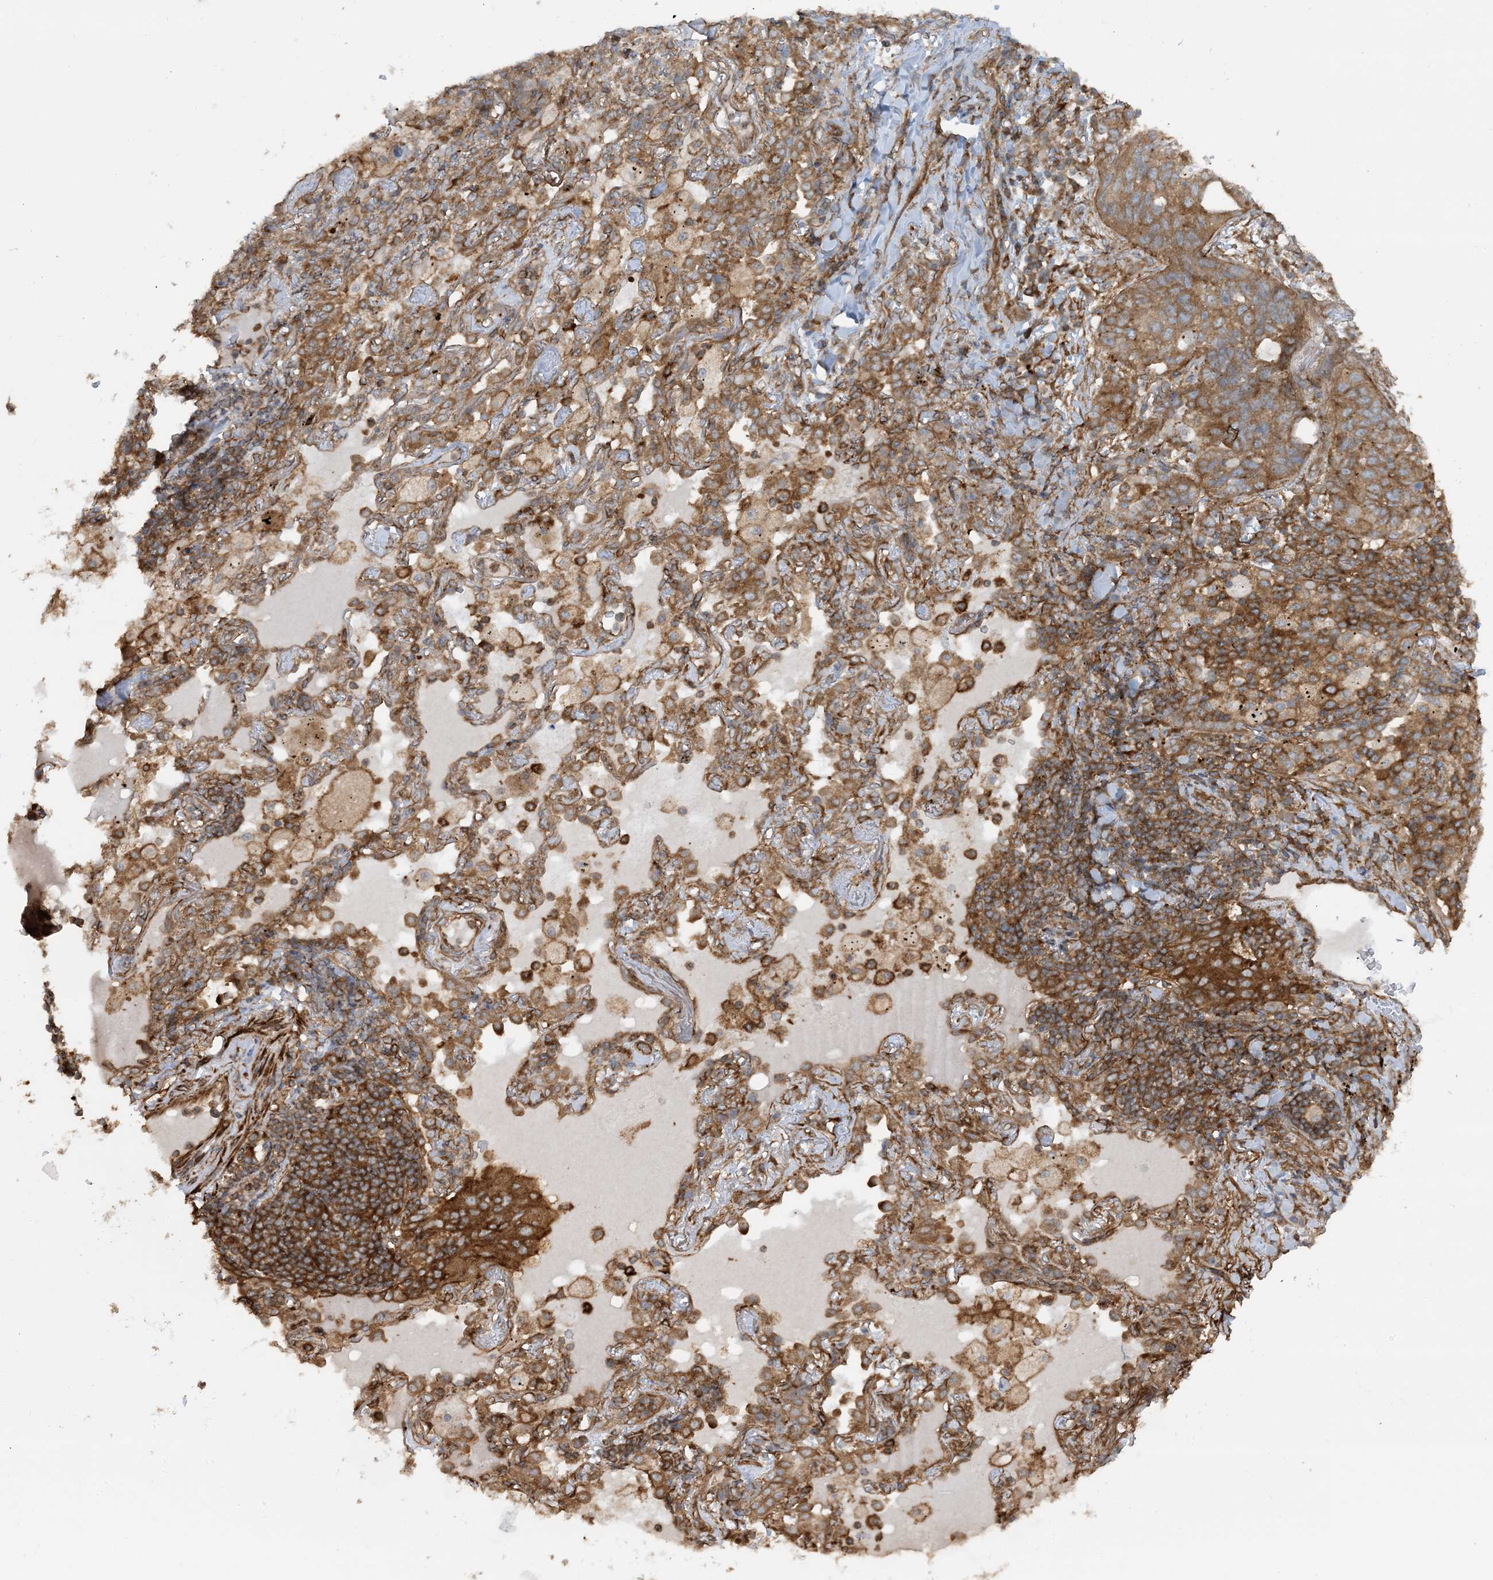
{"staining": {"intensity": "strong", "quantity": ">75%", "location": "cytoplasmic/membranous"}, "tissue": "lung cancer", "cell_type": "Tumor cells", "image_type": "cancer", "snomed": [{"axis": "morphology", "description": "Squamous cell carcinoma, NOS"}, {"axis": "topography", "description": "Lung"}], "caption": "A high amount of strong cytoplasmic/membranous expression is appreciated in approximately >75% of tumor cells in squamous cell carcinoma (lung) tissue.", "gene": "STAM2", "patient": {"sex": "female", "age": 63}}